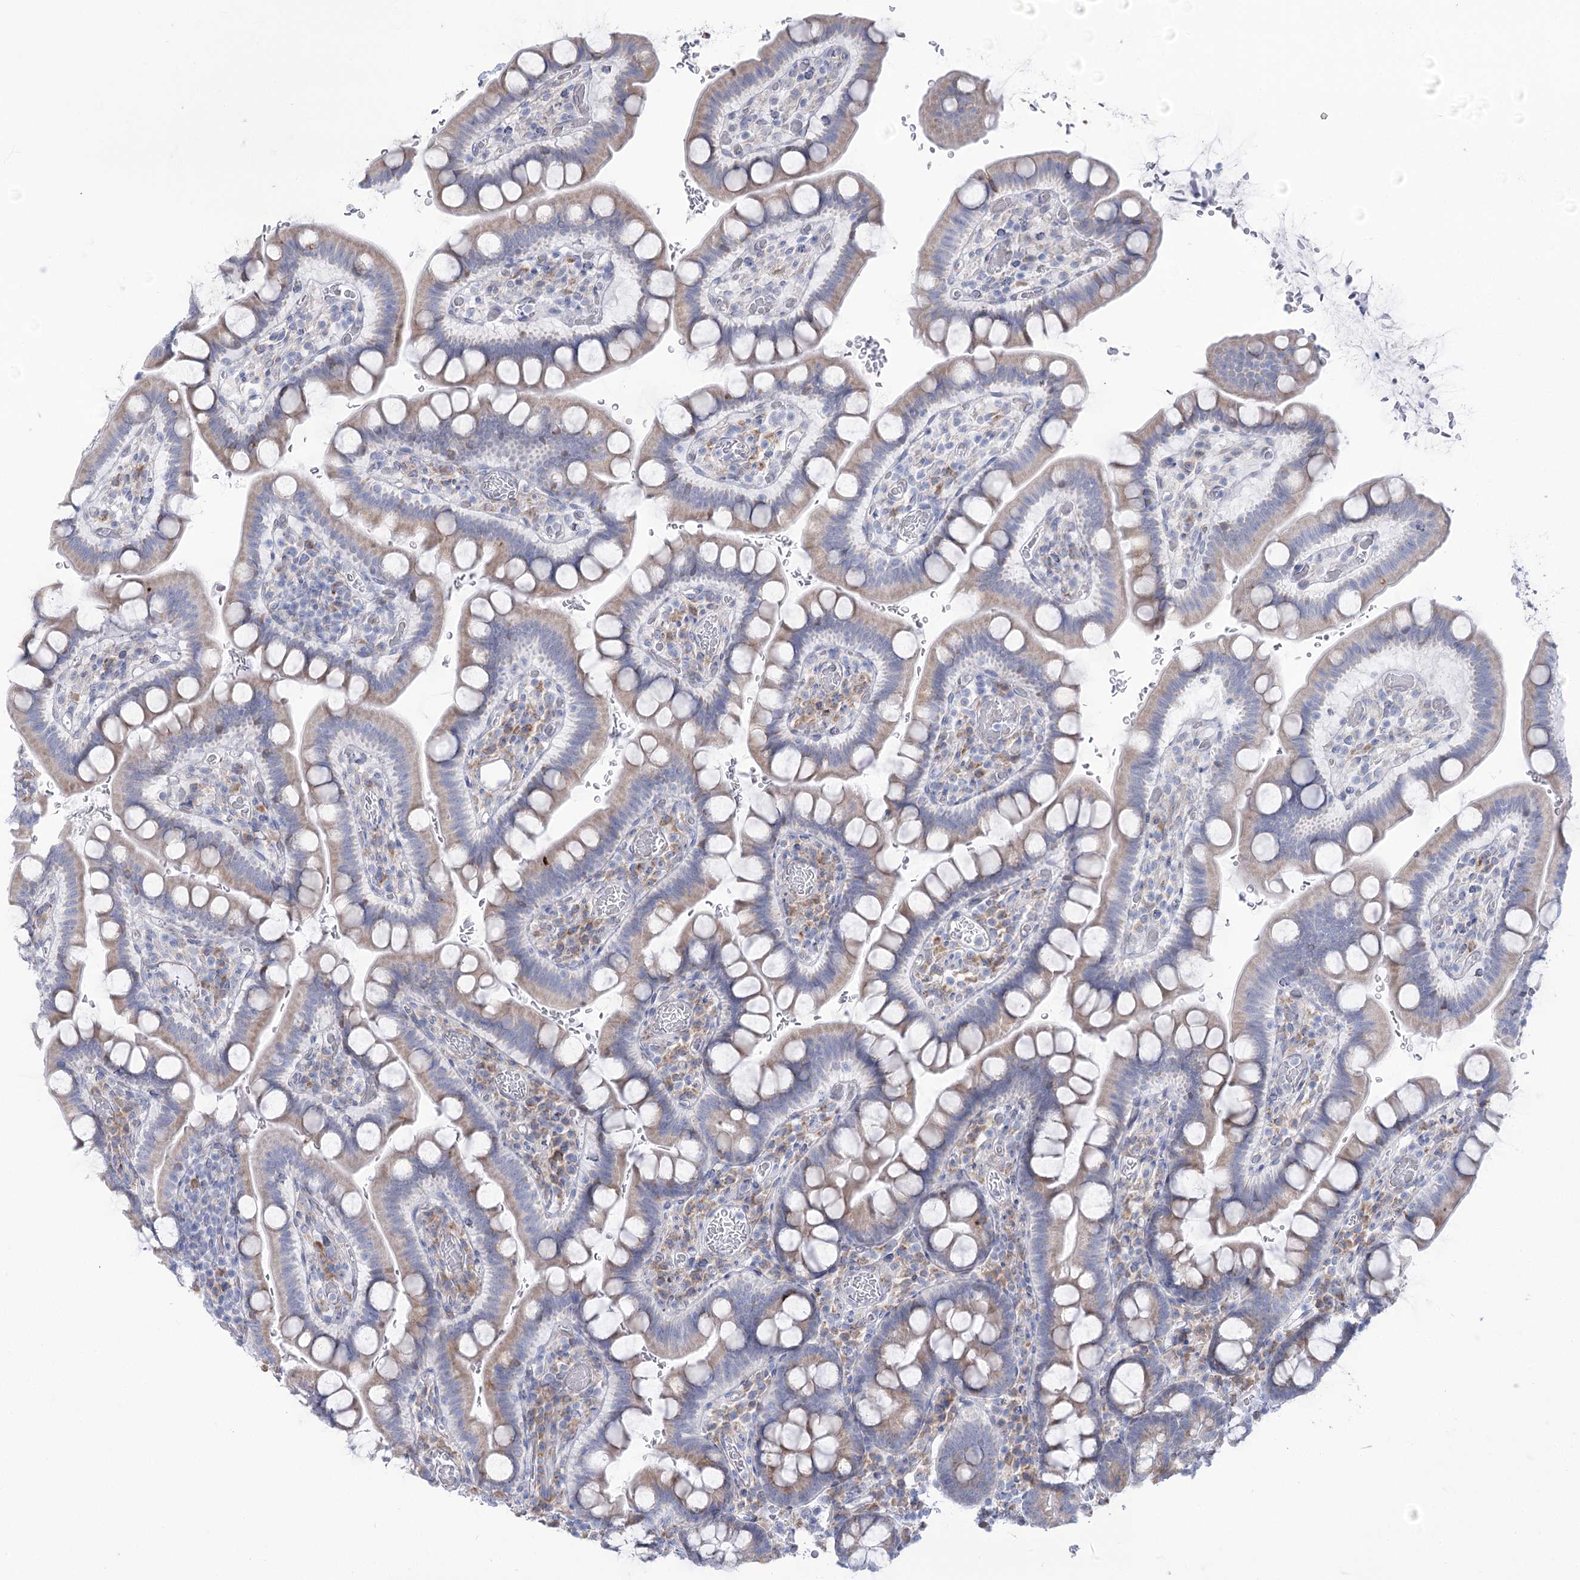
{"staining": {"intensity": "negative", "quantity": "none", "location": "none"}, "tissue": "small intestine", "cell_type": "Glandular cells", "image_type": "normal", "snomed": [{"axis": "morphology", "description": "Normal tissue, NOS"}, {"axis": "topography", "description": "Stomach, upper"}, {"axis": "topography", "description": "Stomach, lower"}, {"axis": "topography", "description": "Small intestine"}], "caption": "Human small intestine stained for a protein using immunohistochemistry (IHC) shows no positivity in glandular cells.", "gene": "STT3B", "patient": {"sex": "male", "age": 68}}